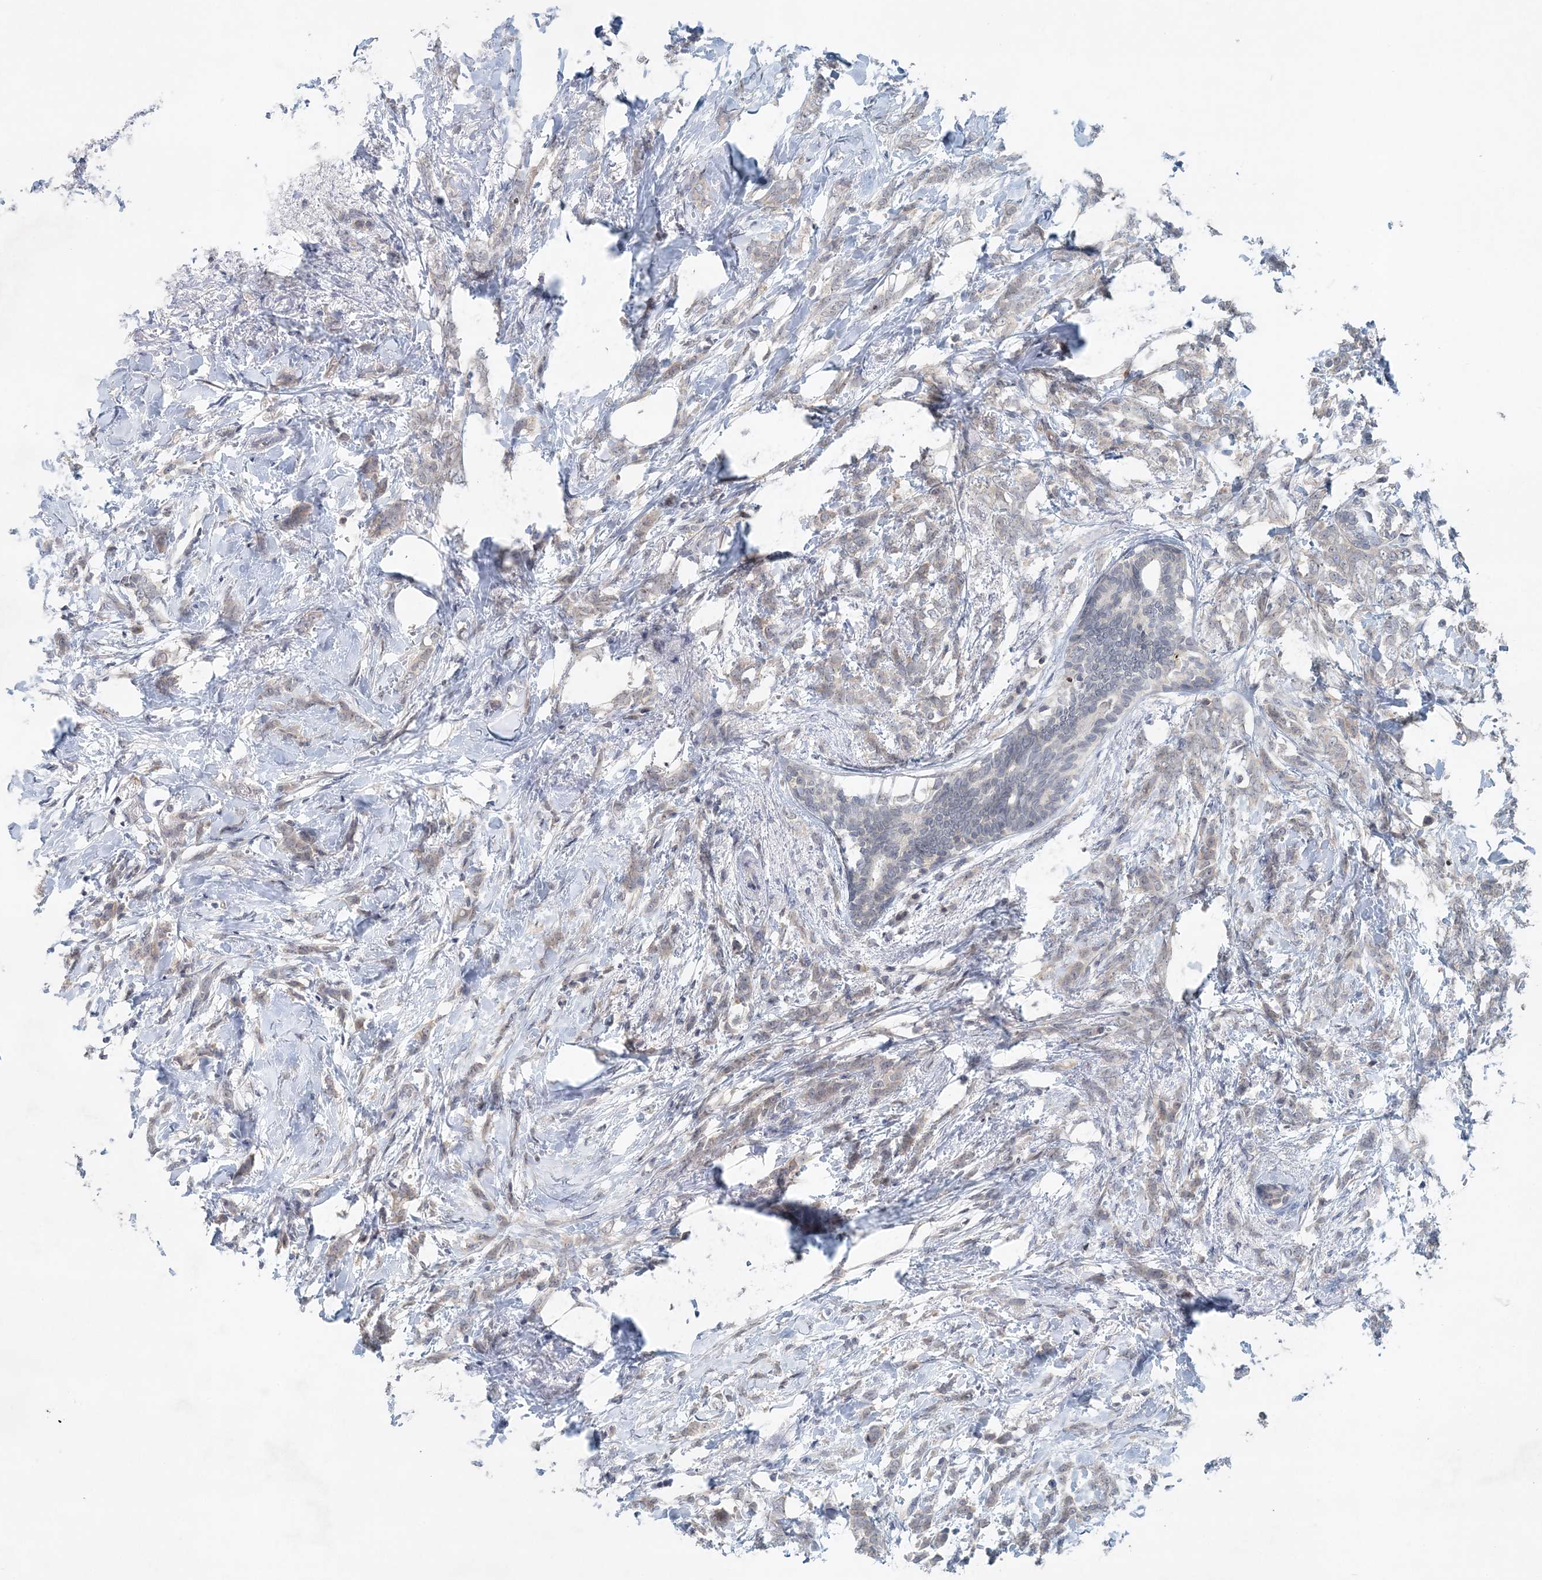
{"staining": {"intensity": "weak", "quantity": "<25%", "location": "cytoplasmic/membranous"}, "tissue": "breast cancer", "cell_type": "Tumor cells", "image_type": "cancer", "snomed": [{"axis": "morphology", "description": "Lobular carcinoma, in situ"}, {"axis": "morphology", "description": "Lobular carcinoma"}, {"axis": "topography", "description": "Breast"}], "caption": "Immunohistochemistry (IHC) histopathology image of neoplastic tissue: breast lobular carcinoma stained with DAB demonstrates no significant protein staining in tumor cells.", "gene": "NUP54", "patient": {"sex": "female", "age": 41}}